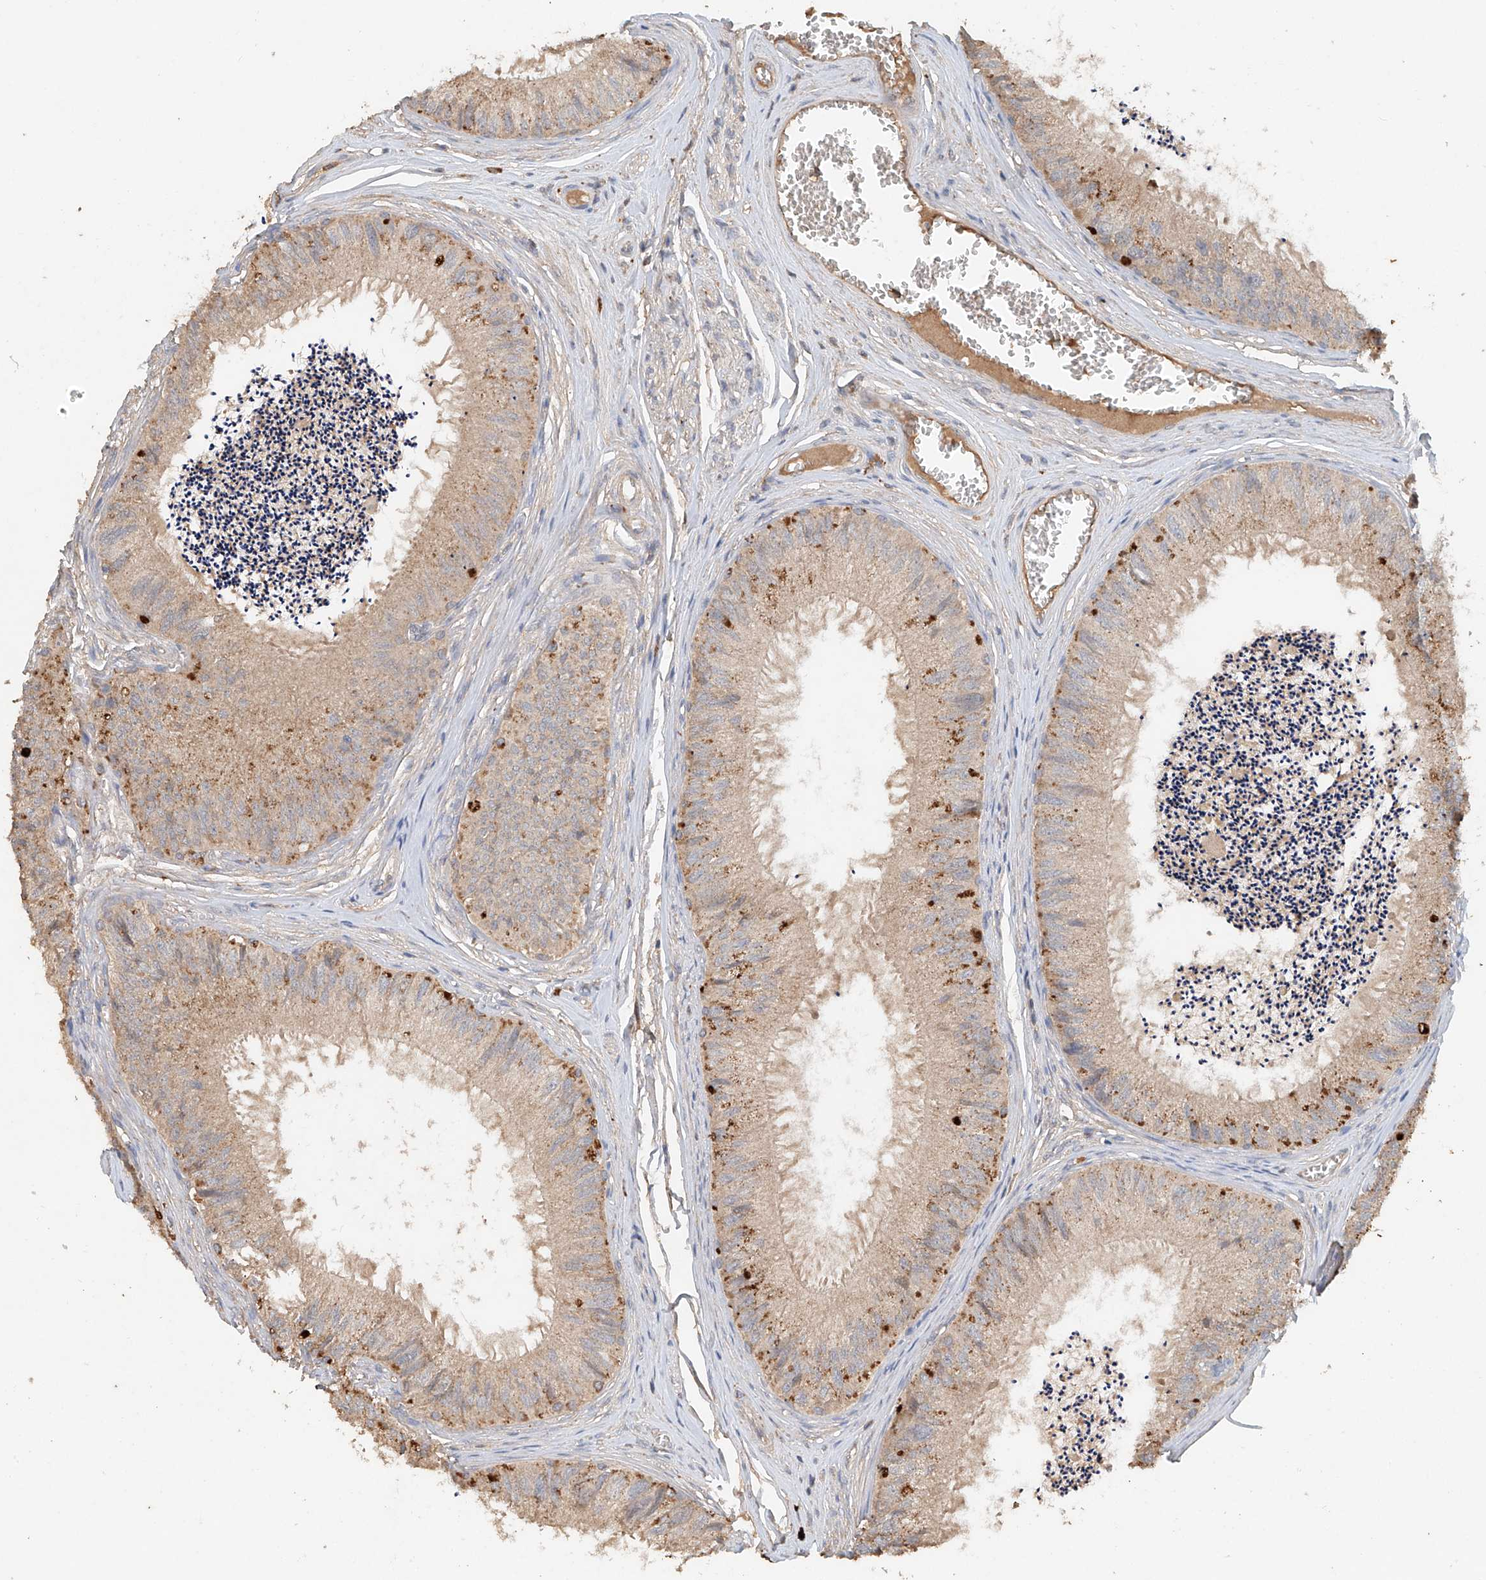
{"staining": {"intensity": "moderate", "quantity": ">75%", "location": "cytoplasmic/membranous"}, "tissue": "epididymis", "cell_type": "Glandular cells", "image_type": "normal", "snomed": [{"axis": "morphology", "description": "Normal tissue, NOS"}, {"axis": "topography", "description": "Epididymis"}], "caption": "Human epididymis stained with a brown dye reveals moderate cytoplasmic/membranous positive positivity in about >75% of glandular cells.", "gene": "GNB1L", "patient": {"sex": "male", "age": 79}}